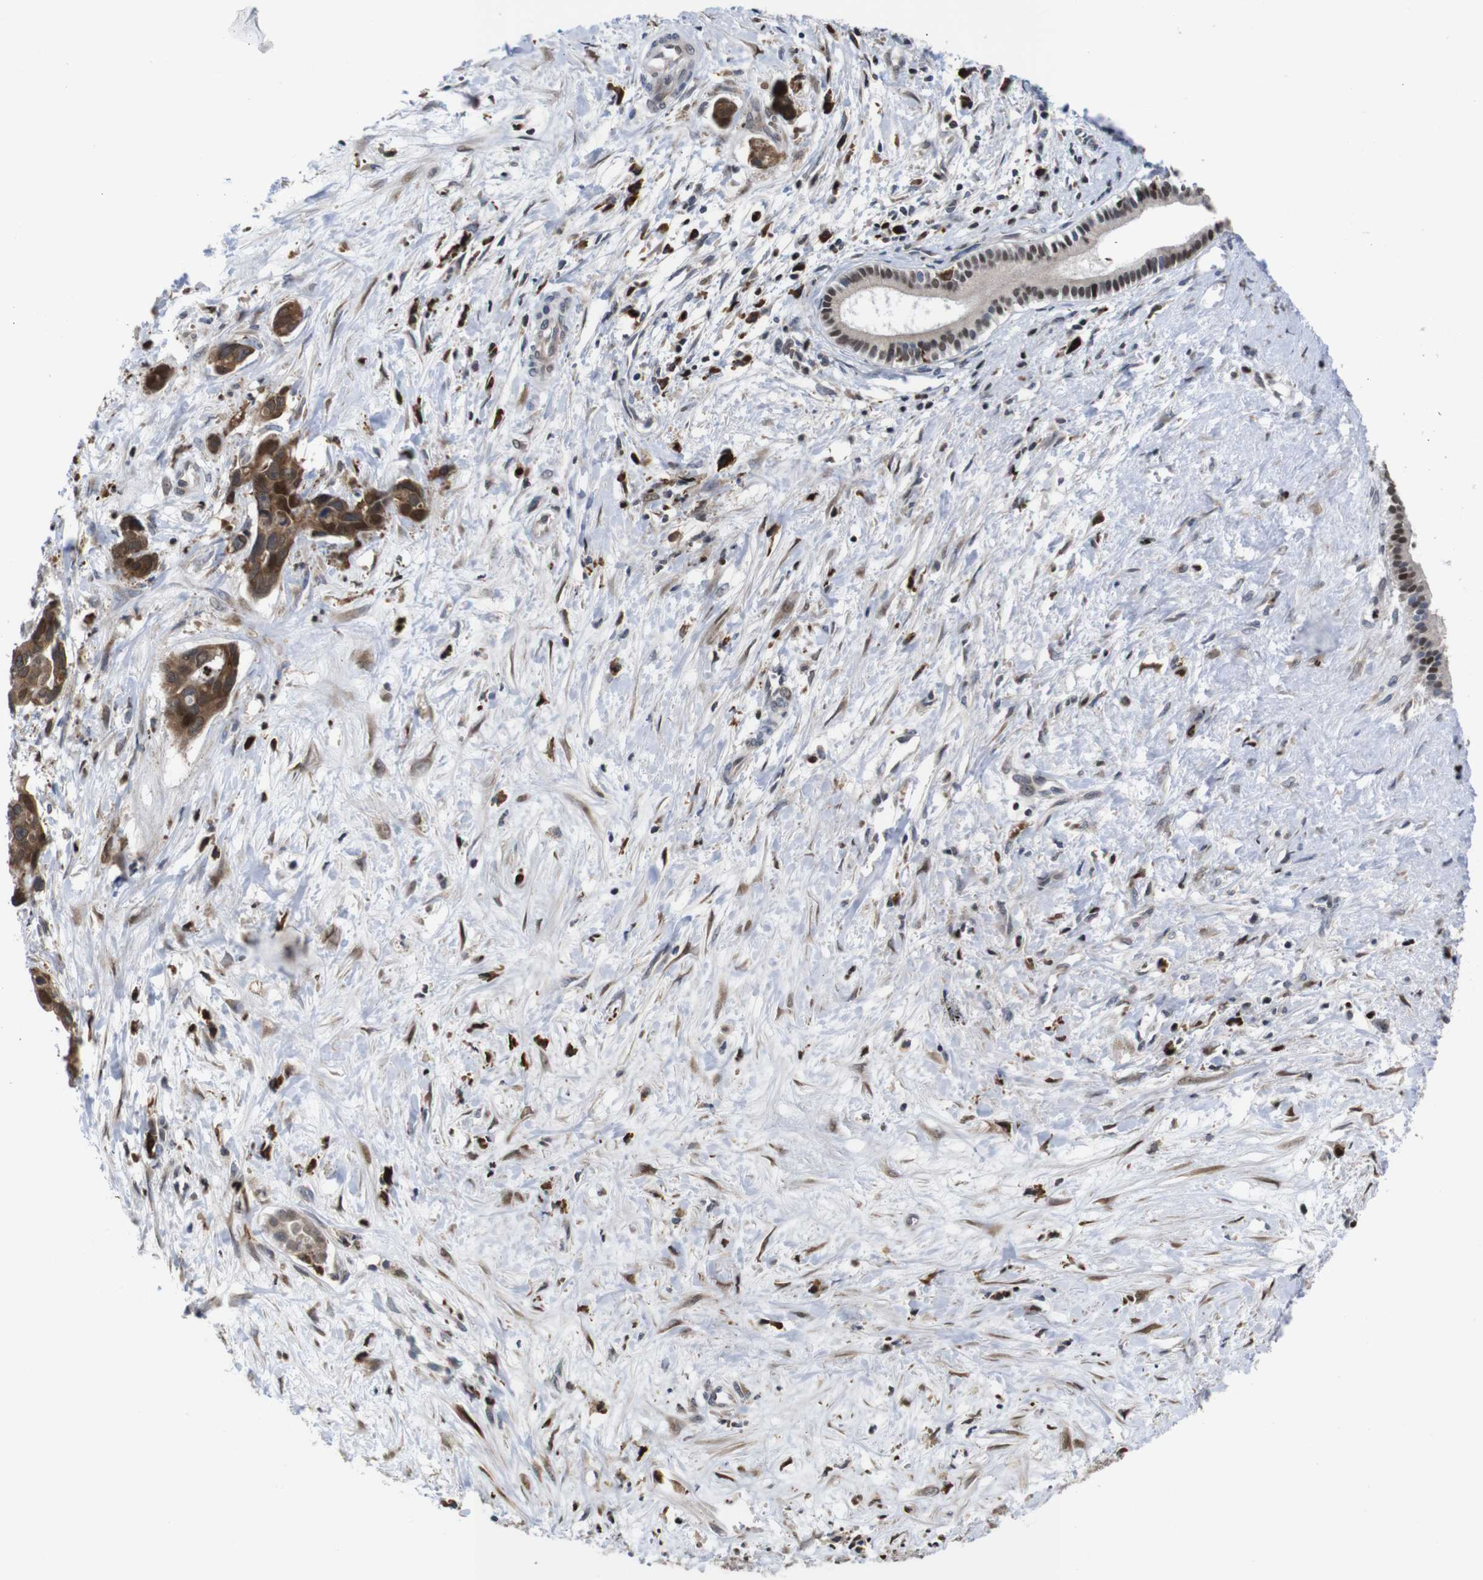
{"staining": {"intensity": "moderate", "quantity": ">75%", "location": "cytoplasmic/membranous,nuclear"}, "tissue": "liver cancer", "cell_type": "Tumor cells", "image_type": "cancer", "snomed": [{"axis": "morphology", "description": "Cholangiocarcinoma"}, {"axis": "topography", "description": "Liver"}], "caption": "Moderate cytoplasmic/membranous and nuclear positivity for a protein is appreciated in approximately >75% of tumor cells of liver cholangiocarcinoma using IHC.", "gene": "PTPN1", "patient": {"sex": "female", "age": 65}}